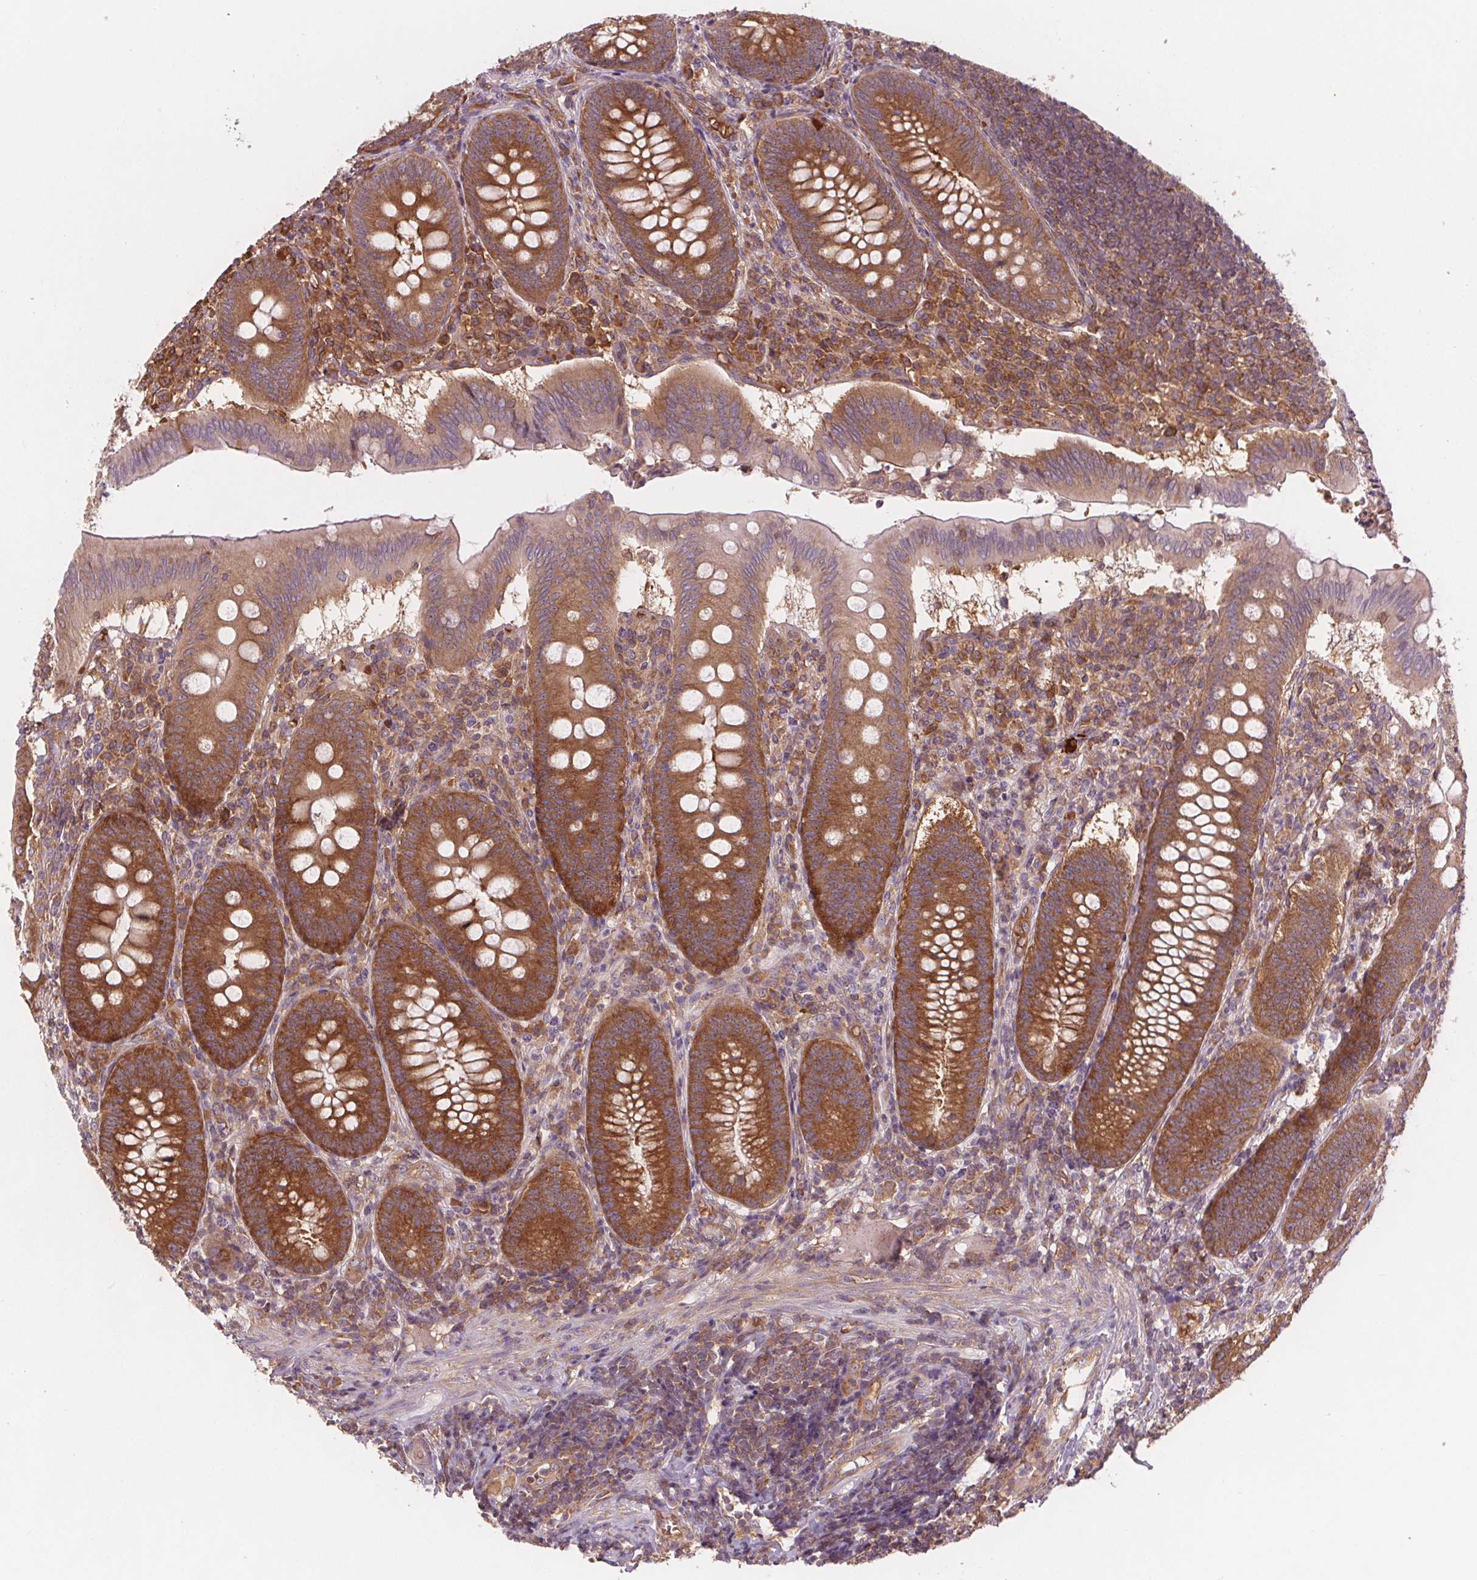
{"staining": {"intensity": "moderate", "quantity": ">75%", "location": "cytoplasmic/membranous"}, "tissue": "appendix", "cell_type": "Glandular cells", "image_type": "normal", "snomed": [{"axis": "morphology", "description": "Normal tissue, NOS"}, {"axis": "morphology", "description": "Inflammation, NOS"}, {"axis": "topography", "description": "Appendix"}], "caption": "Immunohistochemistry micrograph of normal appendix: appendix stained using IHC reveals medium levels of moderate protein expression localized specifically in the cytoplasmic/membranous of glandular cells, appearing as a cytoplasmic/membranous brown color.", "gene": "EIF3D", "patient": {"sex": "male", "age": 16}}